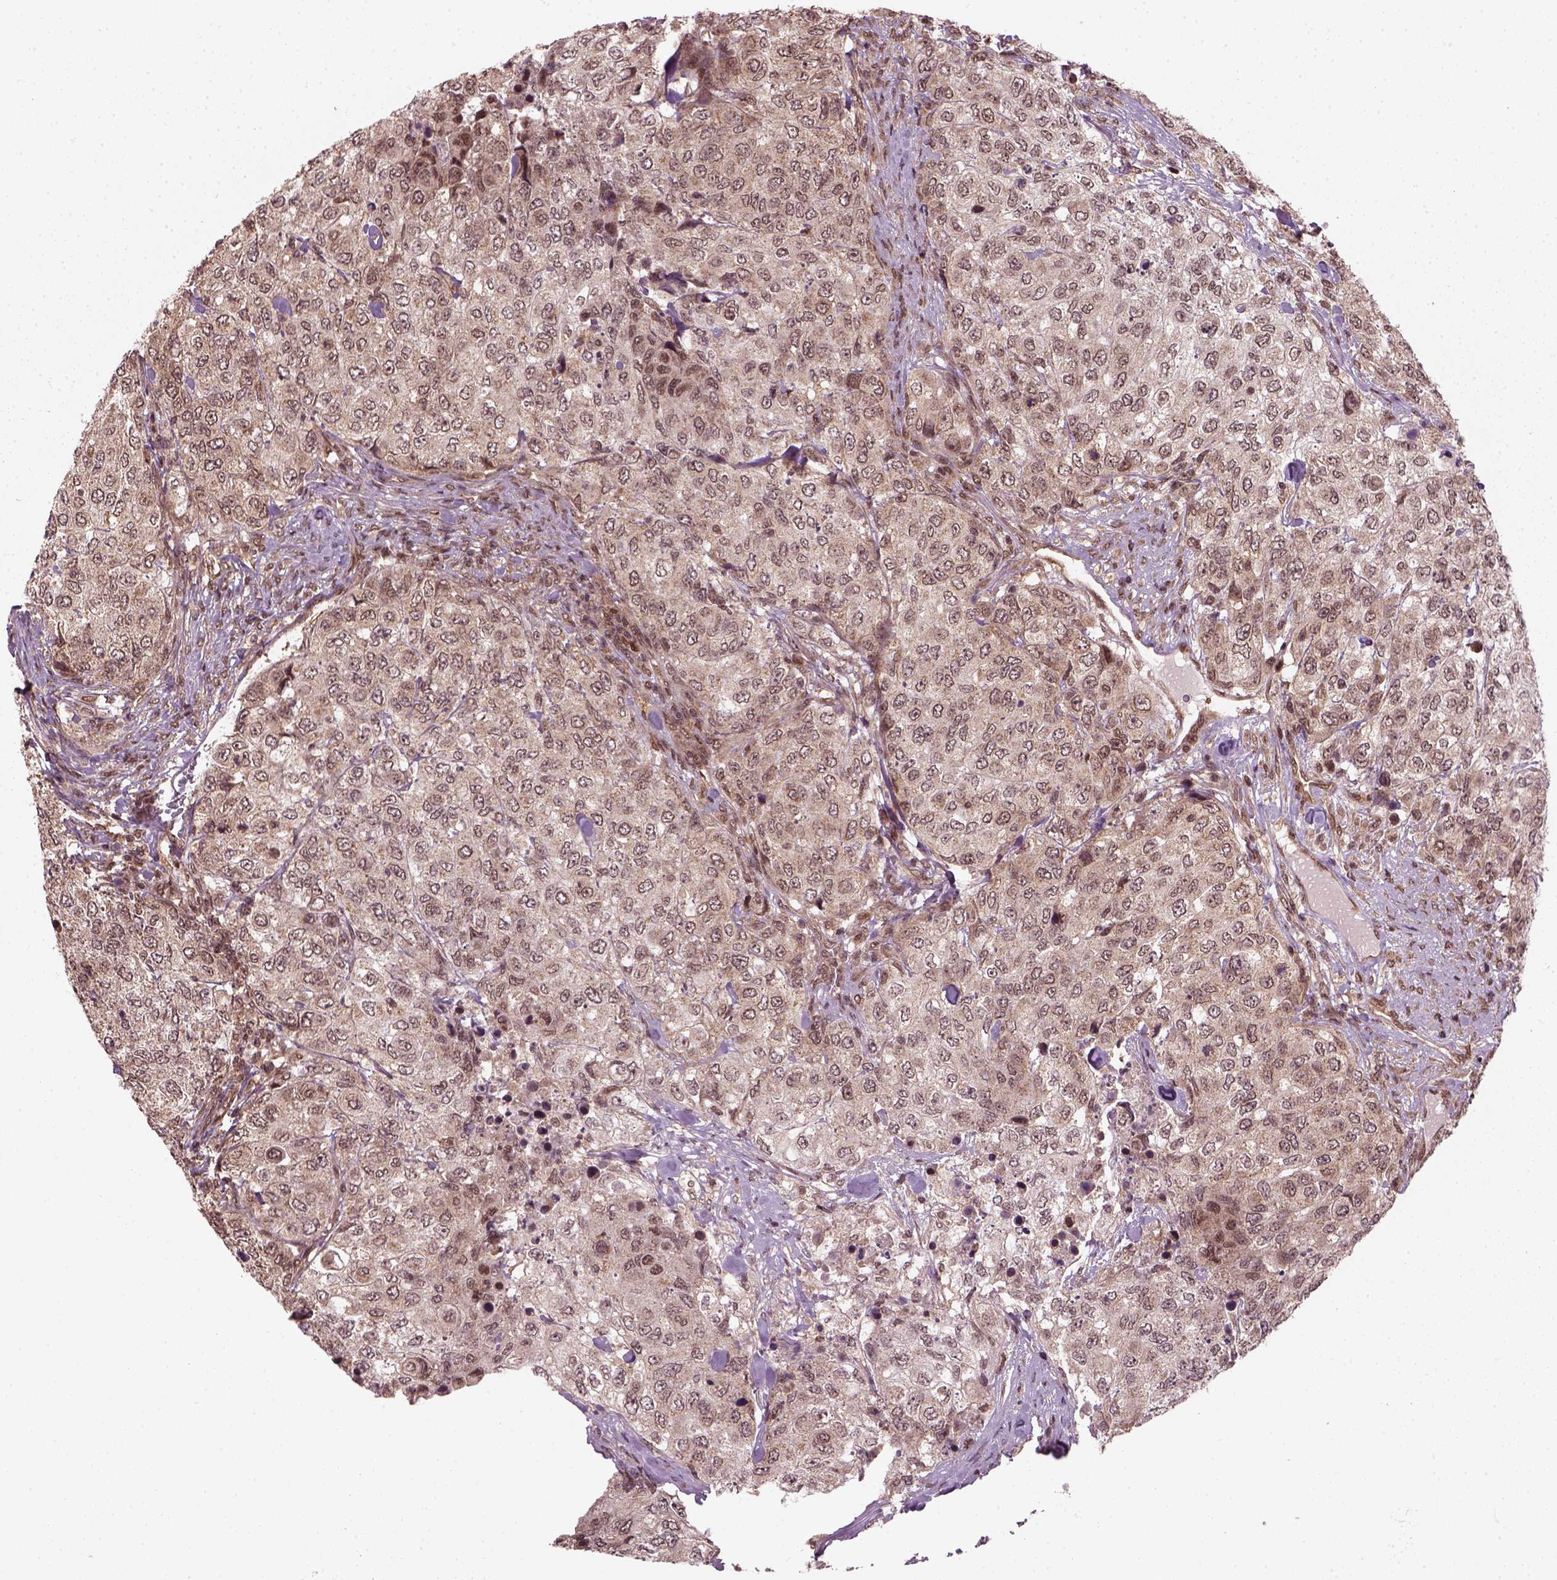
{"staining": {"intensity": "weak", "quantity": ">75%", "location": "cytoplasmic/membranous"}, "tissue": "urothelial cancer", "cell_type": "Tumor cells", "image_type": "cancer", "snomed": [{"axis": "morphology", "description": "Urothelial carcinoma, High grade"}, {"axis": "topography", "description": "Urinary bladder"}], "caption": "Immunohistochemical staining of human urothelial cancer exhibits low levels of weak cytoplasmic/membranous protein positivity in about >75% of tumor cells.", "gene": "NUDT9", "patient": {"sex": "female", "age": 78}}